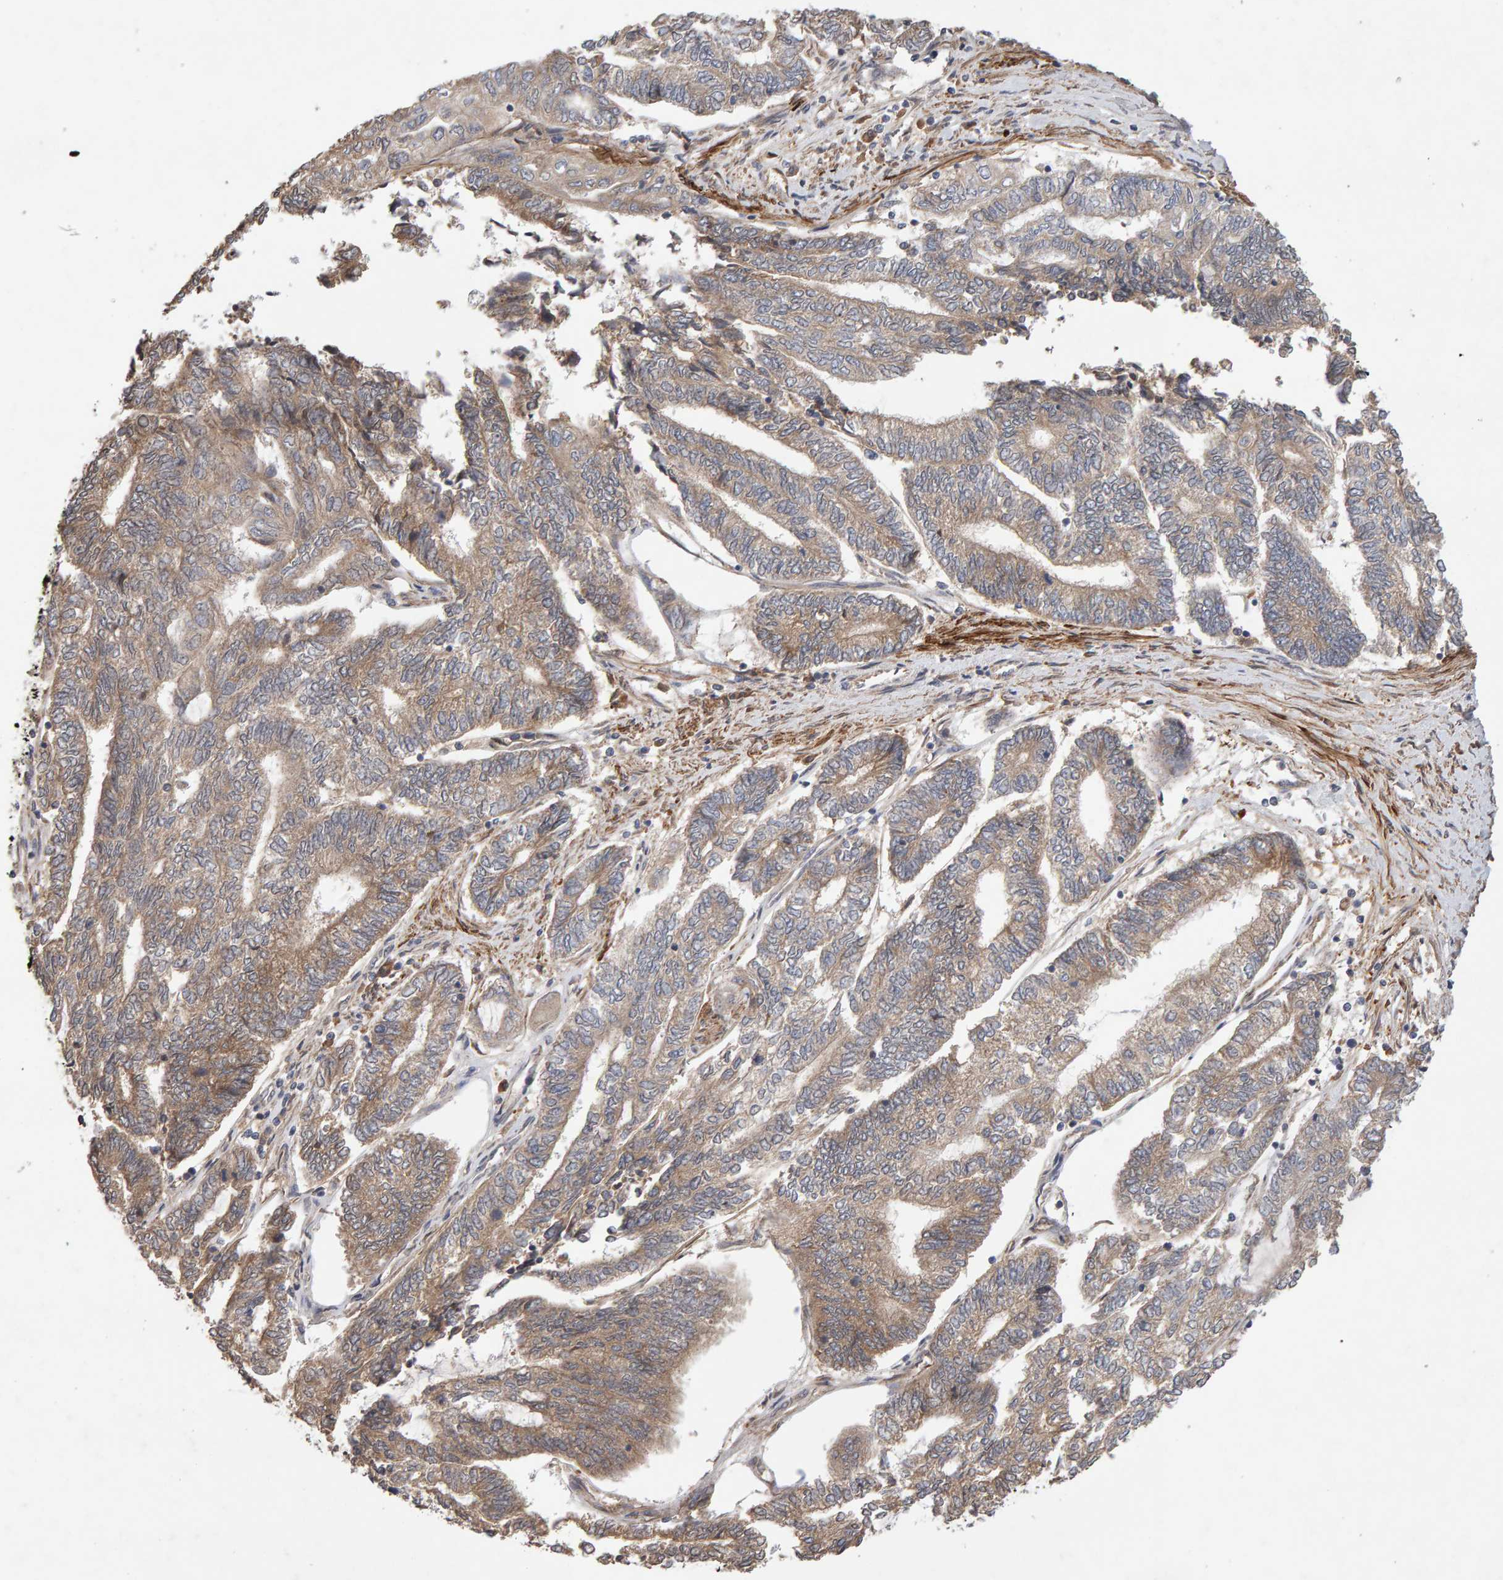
{"staining": {"intensity": "weak", "quantity": ">75%", "location": "cytoplasmic/membranous"}, "tissue": "endometrial cancer", "cell_type": "Tumor cells", "image_type": "cancer", "snomed": [{"axis": "morphology", "description": "Adenocarcinoma, NOS"}, {"axis": "topography", "description": "Uterus"}, {"axis": "topography", "description": "Endometrium"}], "caption": "Immunohistochemistry (IHC) staining of adenocarcinoma (endometrial), which exhibits low levels of weak cytoplasmic/membranous staining in approximately >75% of tumor cells indicating weak cytoplasmic/membranous protein positivity. The staining was performed using DAB (brown) for protein detection and nuclei were counterstained in hematoxylin (blue).", "gene": "RNF19A", "patient": {"sex": "female", "age": 70}}